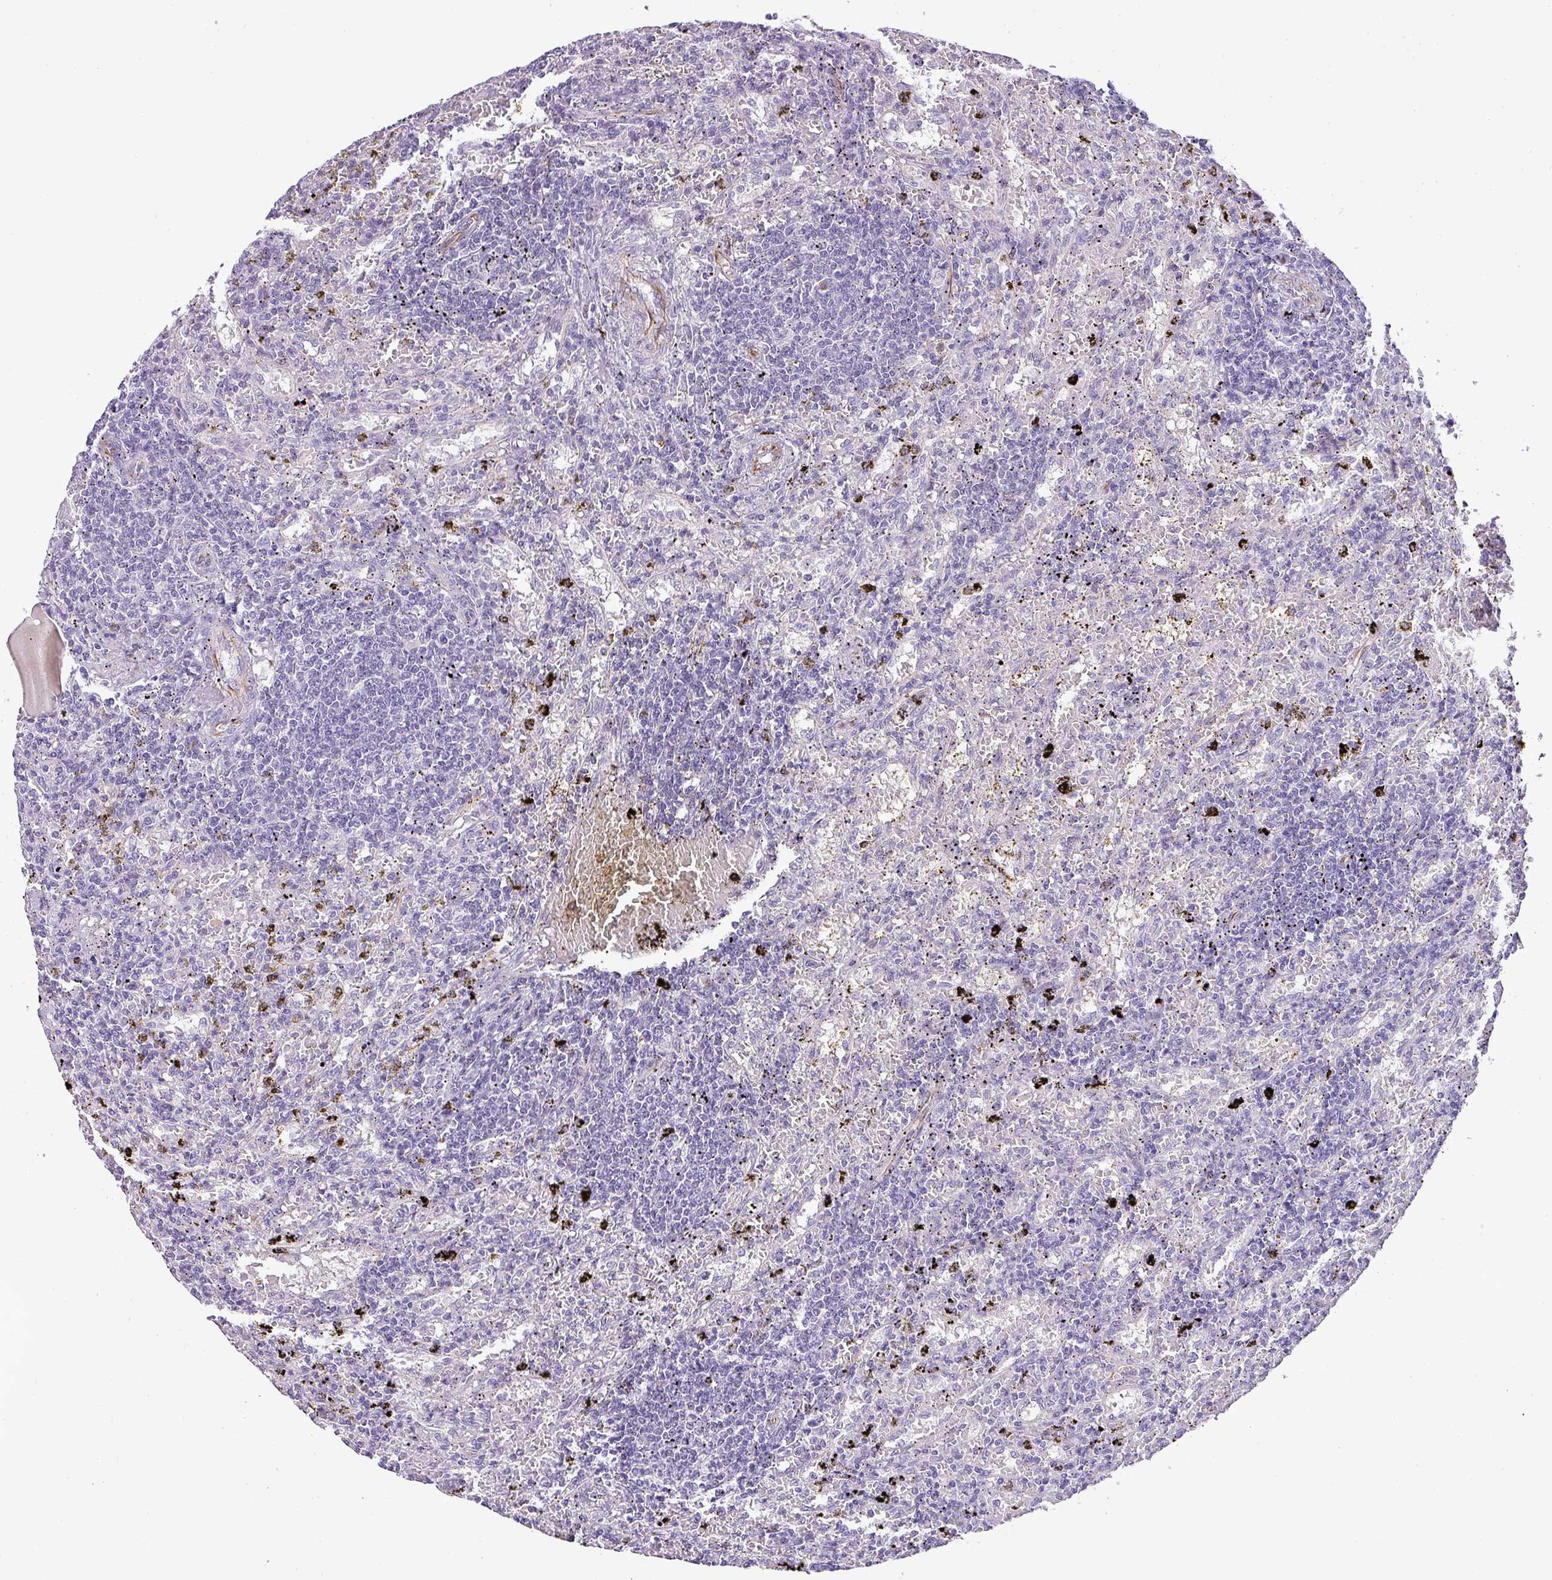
{"staining": {"intensity": "negative", "quantity": "none", "location": "none"}, "tissue": "lymphoma", "cell_type": "Tumor cells", "image_type": "cancer", "snomed": [{"axis": "morphology", "description": "Malignant lymphoma, non-Hodgkin's type, Low grade"}, {"axis": "topography", "description": "Spleen"}], "caption": "Immunohistochemistry (IHC) micrograph of human lymphoma stained for a protein (brown), which demonstrates no expression in tumor cells.", "gene": "ENSG00000273748", "patient": {"sex": "male", "age": 76}}